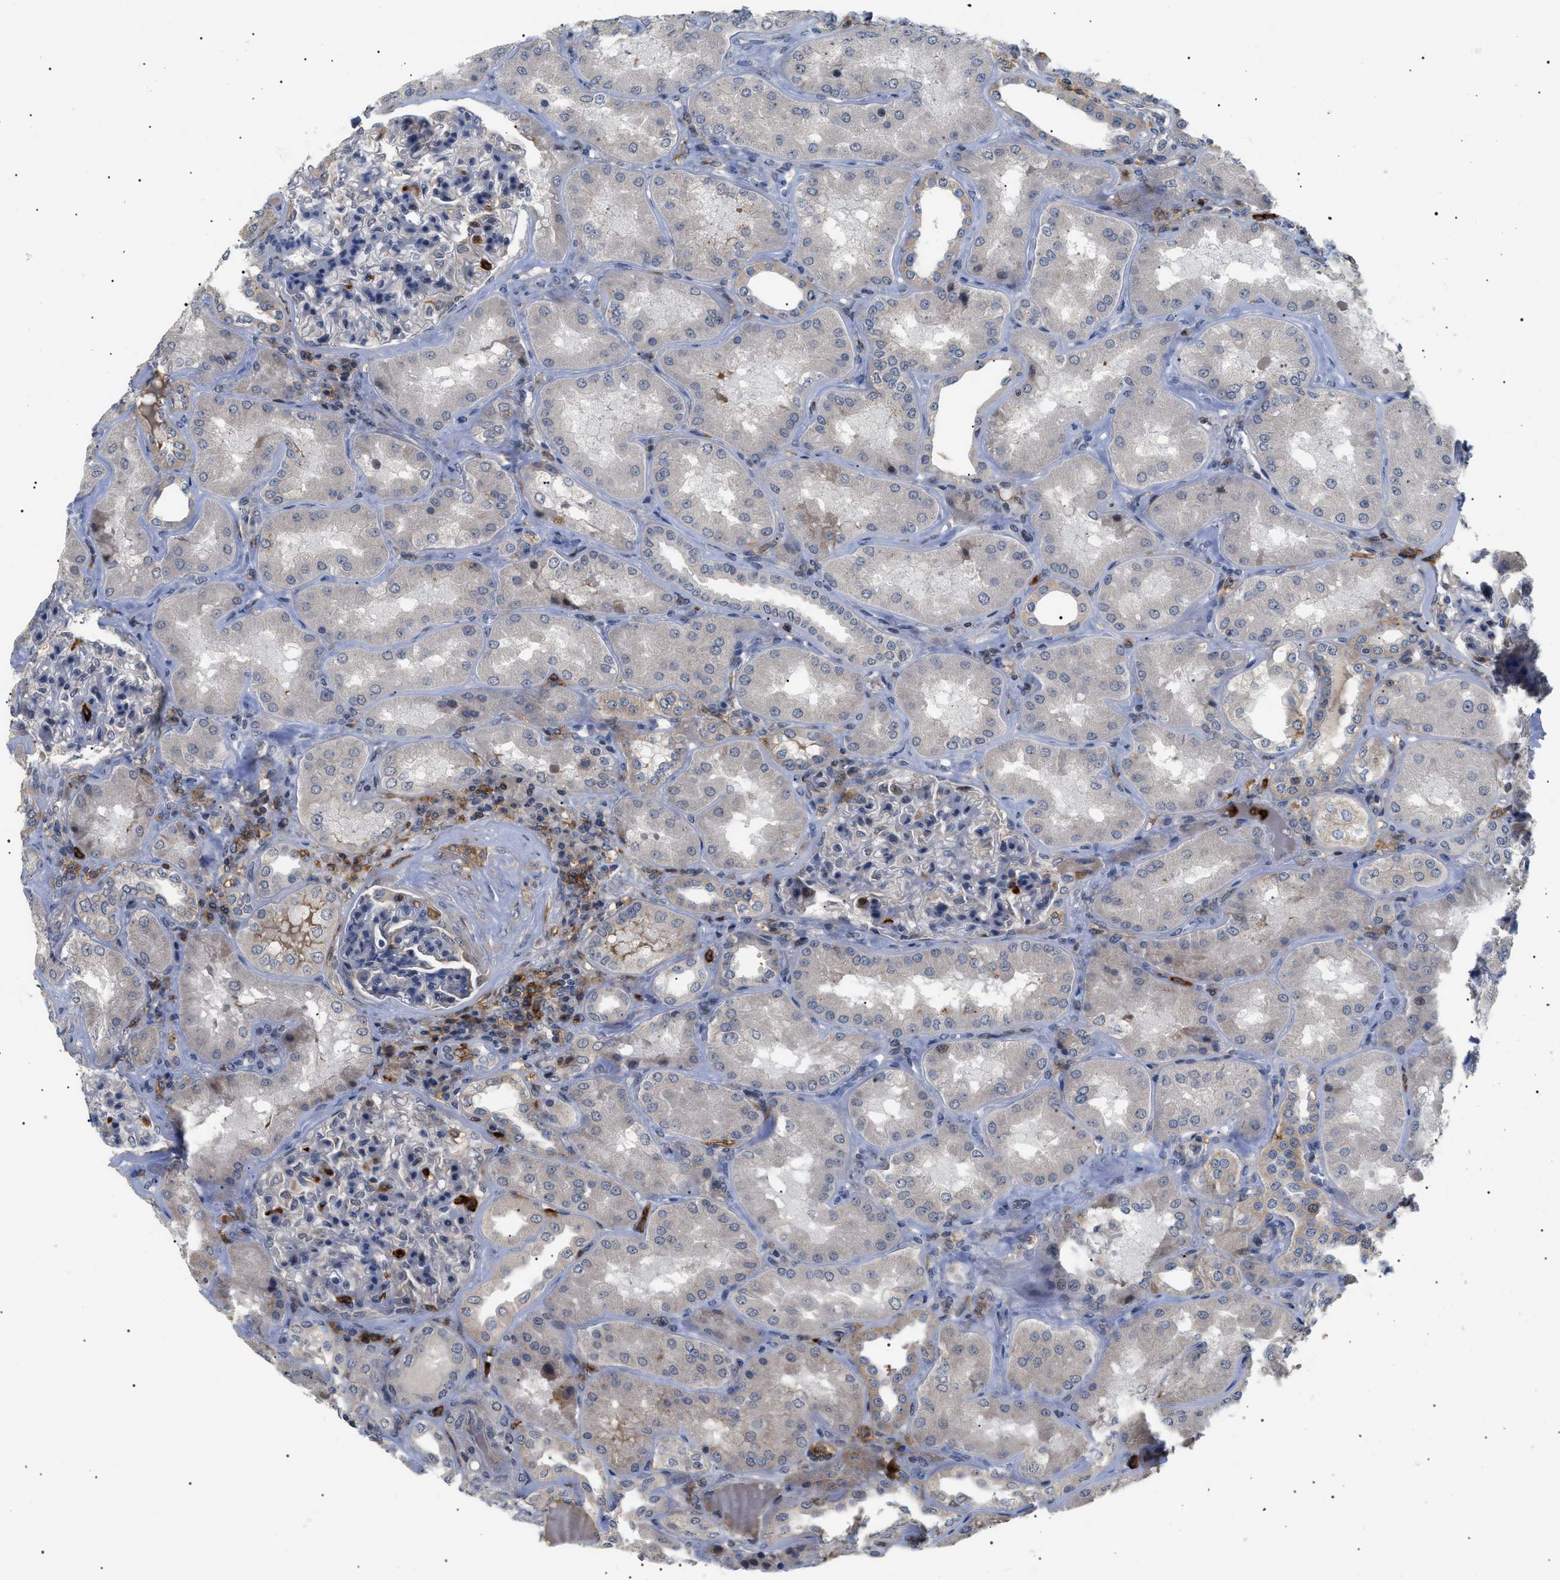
{"staining": {"intensity": "weak", "quantity": "<25%", "location": "cytoplasmic/membranous"}, "tissue": "kidney", "cell_type": "Cells in glomeruli", "image_type": "normal", "snomed": [{"axis": "morphology", "description": "Normal tissue, NOS"}, {"axis": "topography", "description": "Kidney"}], "caption": "Cells in glomeruli show no significant protein positivity in normal kidney. Brightfield microscopy of immunohistochemistry (IHC) stained with DAB (3,3'-diaminobenzidine) (brown) and hematoxylin (blue), captured at high magnification.", "gene": "CD300A", "patient": {"sex": "female", "age": 56}}